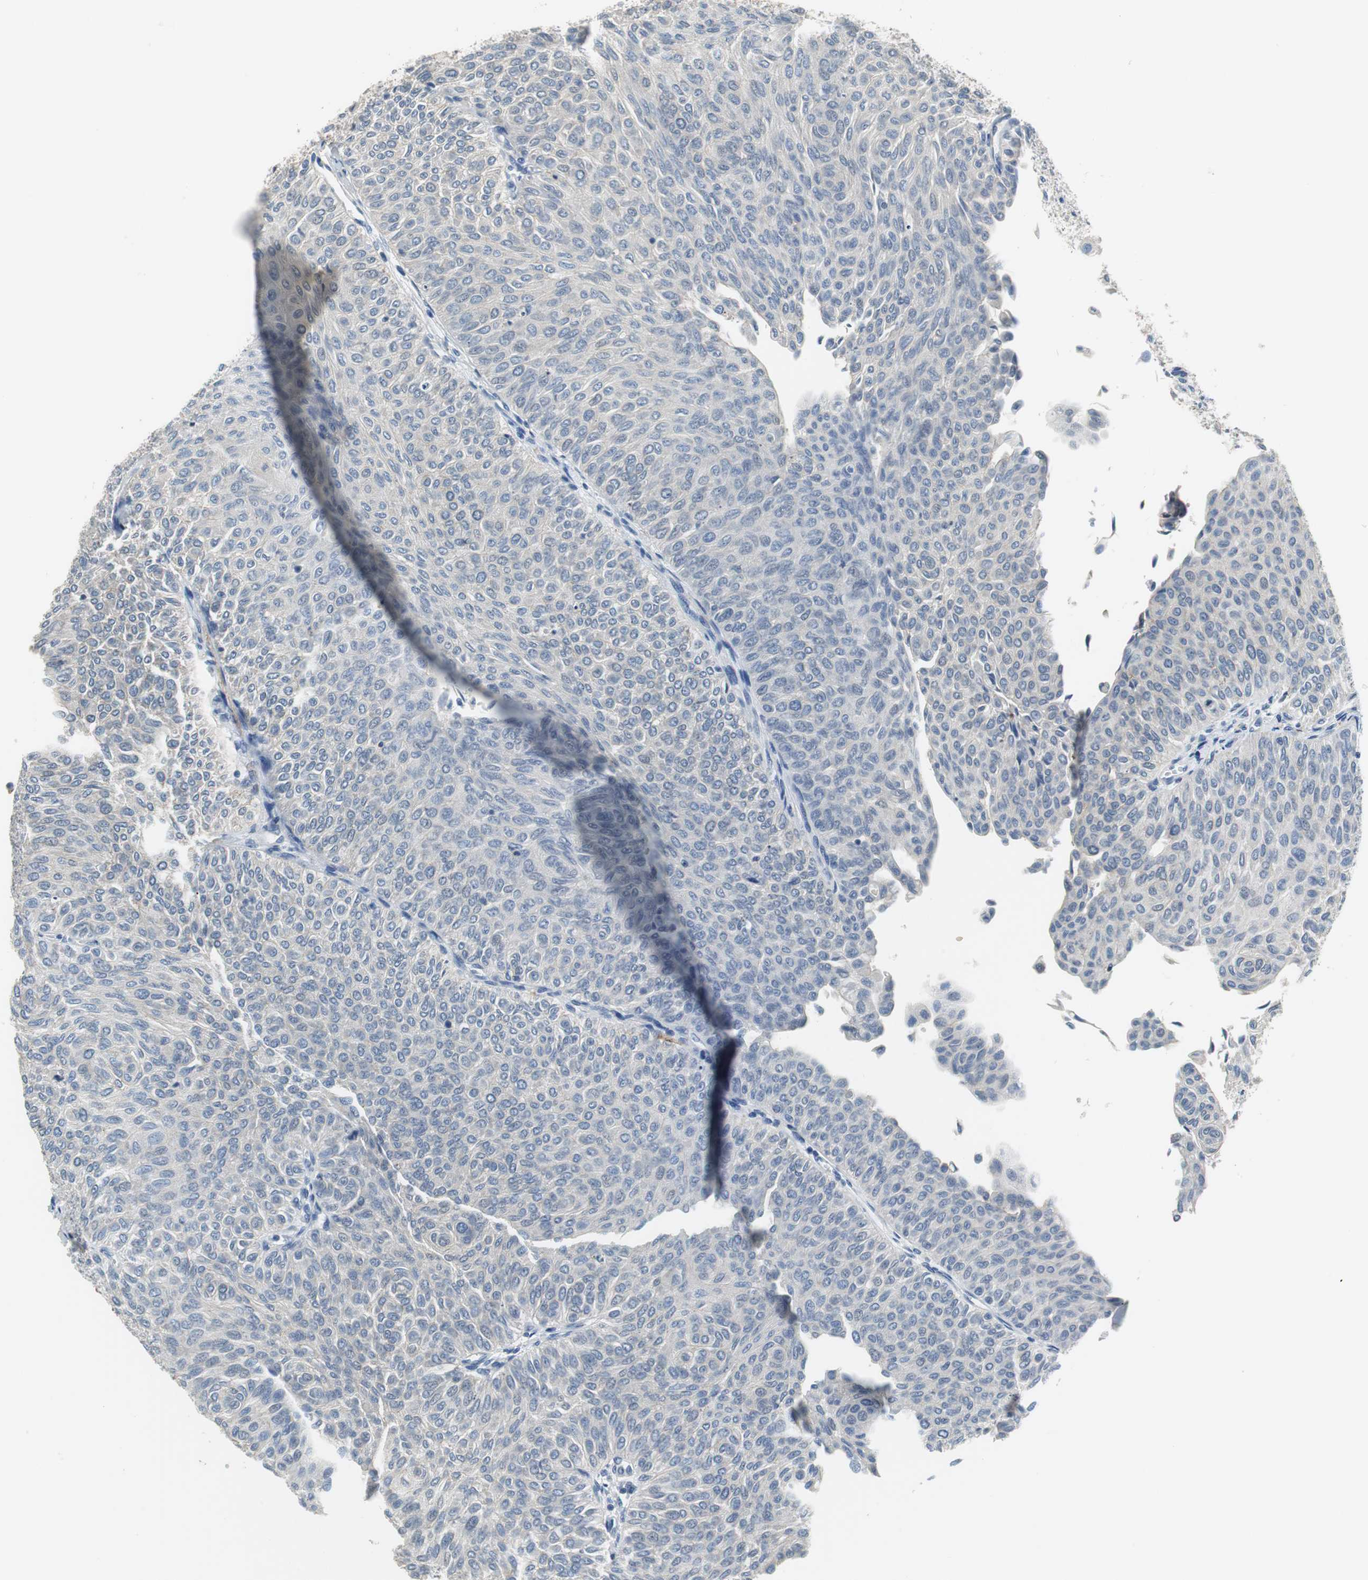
{"staining": {"intensity": "negative", "quantity": "none", "location": "none"}, "tissue": "urothelial cancer", "cell_type": "Tumor cells", "image_type": "cancer", "snomed": [{"axis": "morphology", "description": "Urothelial carcinoma, Low grade"}, {"axis": "topography", "description": "Urinary bladder"}], "caption": "Immunohistochemistry of urothelial cancer reveals no expression in tumor cells.", "gene": "MUC7", "patient": {"sex": "male", "age": 78}}